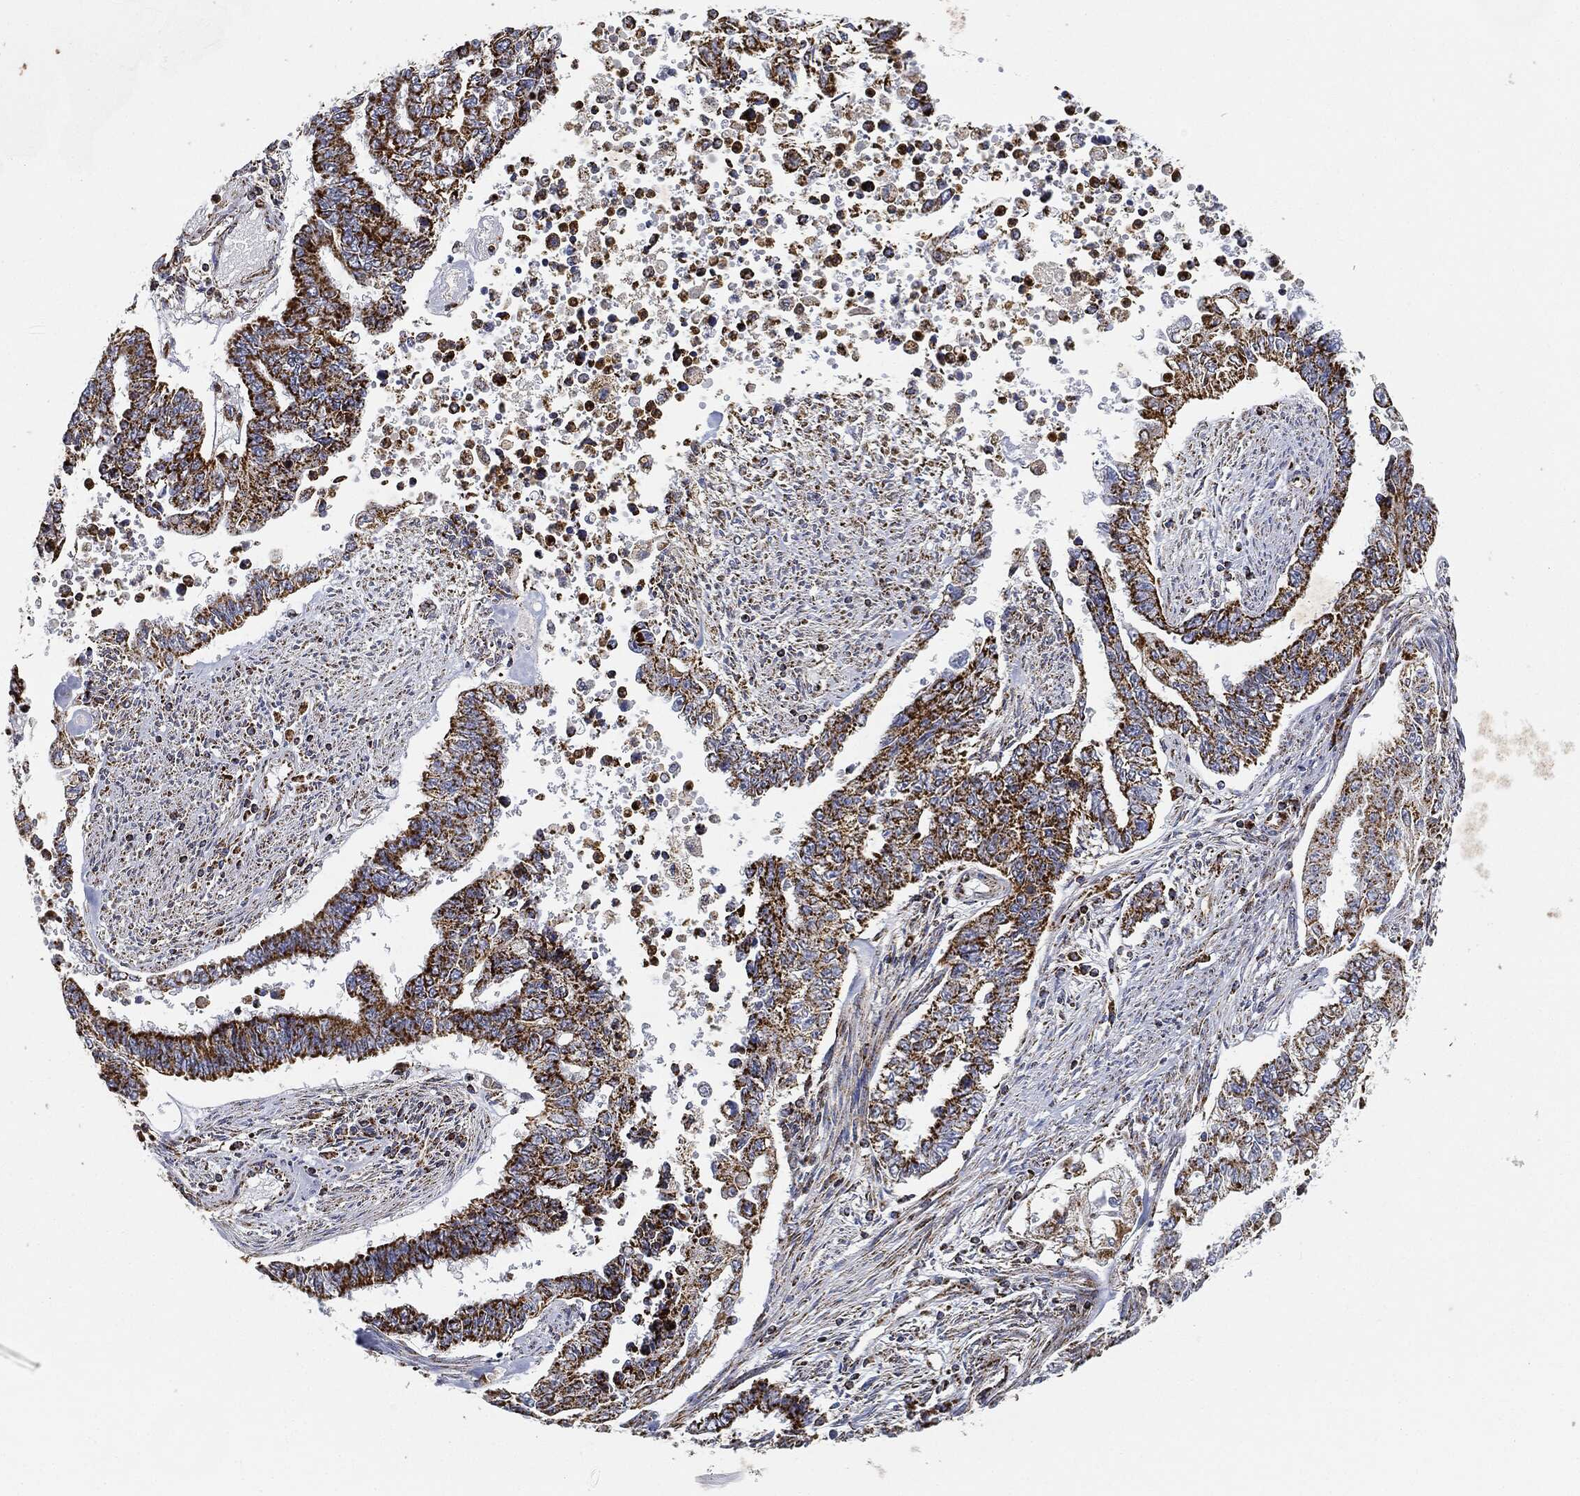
{"staining": {"intensity": "strong", "quantity": ">75%", "location": "cytoplasmic/membranous"}, "tissue": "endometrial cancer", "cell_type": "Tumor cells", "image_type": "cancer", "snomed": [{"axis": "morphology", "description": "Adenocarcinoma, NOS"}, {"axis": "topography", "description": "Uterus"}], "caption": "Immunohistochemical staining of human endometrial adenocarcinoma exhibits high levels of strong cytoplasmic/membranous expression in about >75% of tumor cells. Immunohistochemistry (ihc) stains the protein of interest in brown and the nuclei are stained blue.", "gene": "CAPN15", "patient": {"sex": "female", "age": 59}}